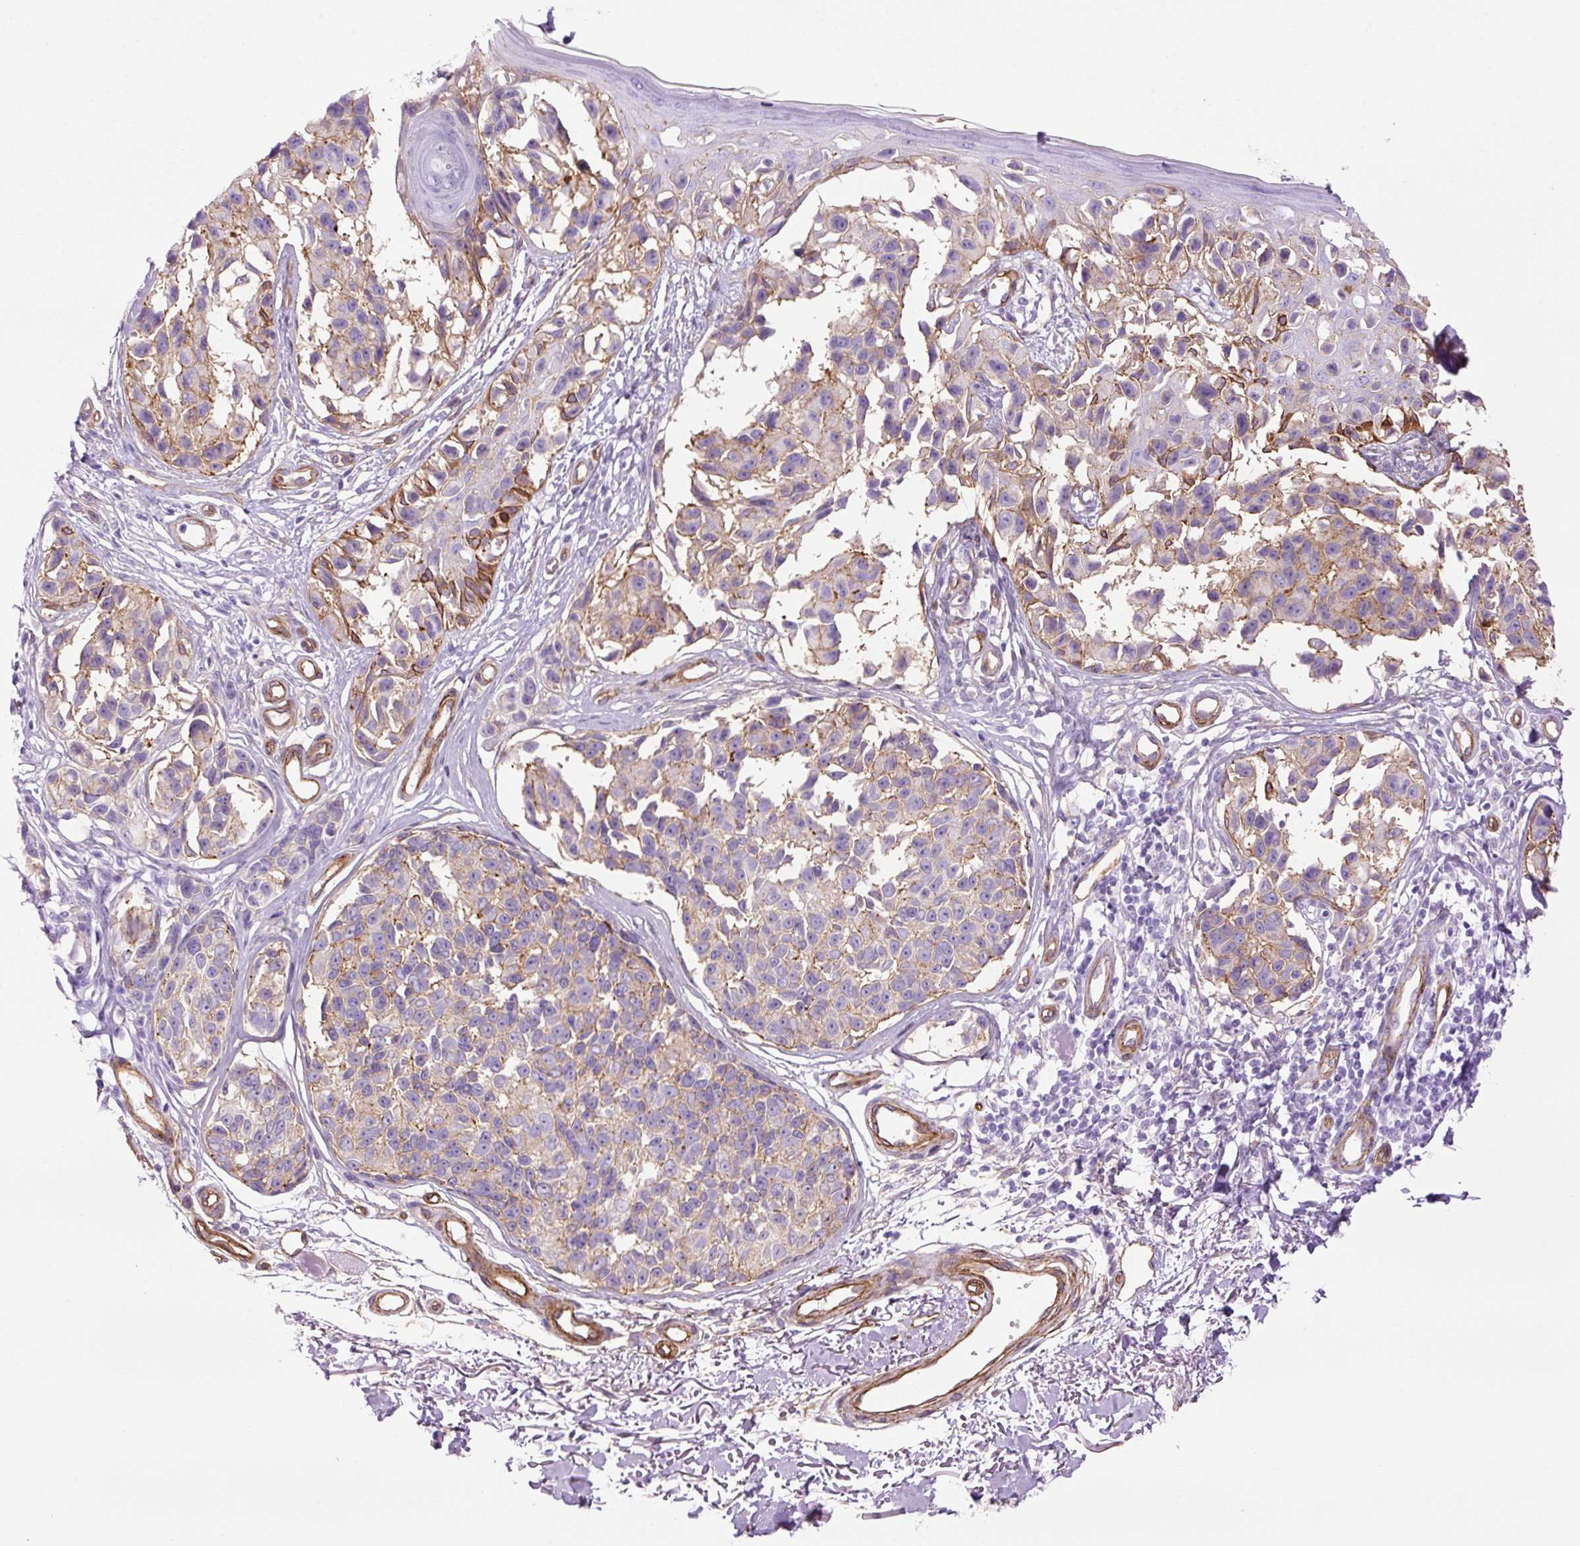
{"staining": {"intensity": "weak", "quantity": "25%-75%", "location": "cytoplasmic/membranous"}, "tissue": "melanoma", "cell_type": "Tumor cells", "image_type": "cancer", "snomed": [{"axis": "morphology", "description": "Malignant melanoma, NOS"}, {"axis": "topography", "description": "Skin"}], "caption": "Protein staining by IHC reveals weak cytoplasmic/membranous positivity in about 25%-75% of tumor cells in malignant melanoma. (Brightfield microscopy of DAB IHC at high magnification).", "gene": "CAV1", "patient": {"sex": "male", "age": 73}}